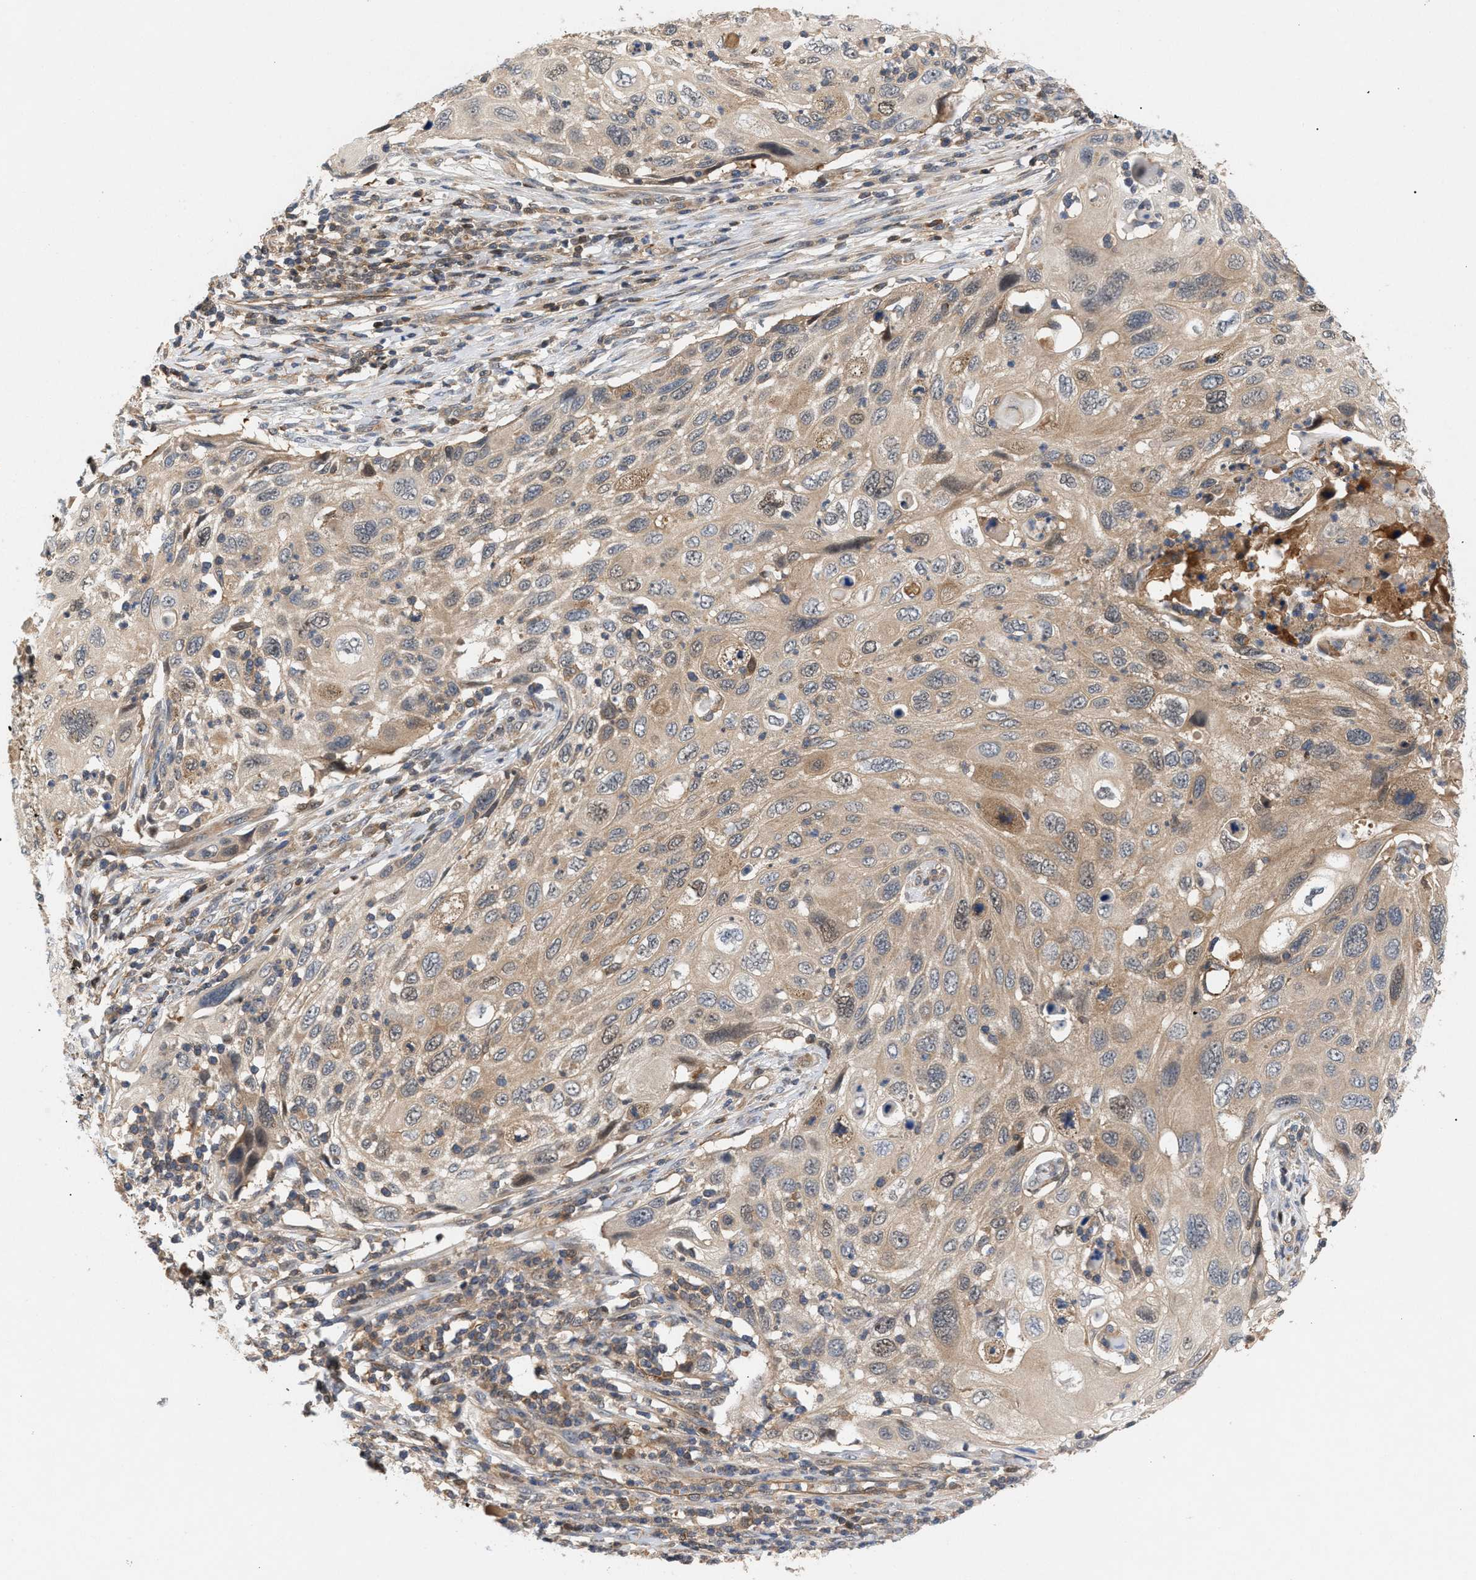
{"staining": {"intensity": "weak", "quantity": ">75%", "location": "cytoplasmic/membranous"}, "tissue": "cervical cancer", "cell_type": "Tumor cells", "image_type": "cancer", "snomed": [{"axis": "morphology", "description": "Squamous cell carcinoma, NOS"}, {"axis": "topography", "description": "Cervix"}], "caption": "A histopathology image of cervical cancer stained for a protein reveals weak cytoplasmic/membranous brown staining in tumor cells. The staining is performed using DAB (3,3'-diaminobenzidine) brown chromogen to label protein expression. The nuclei are counter-stained blue using hematoxylin.", "gene": "GLOD4", "patient": {"sex": "female", "age": 70}}